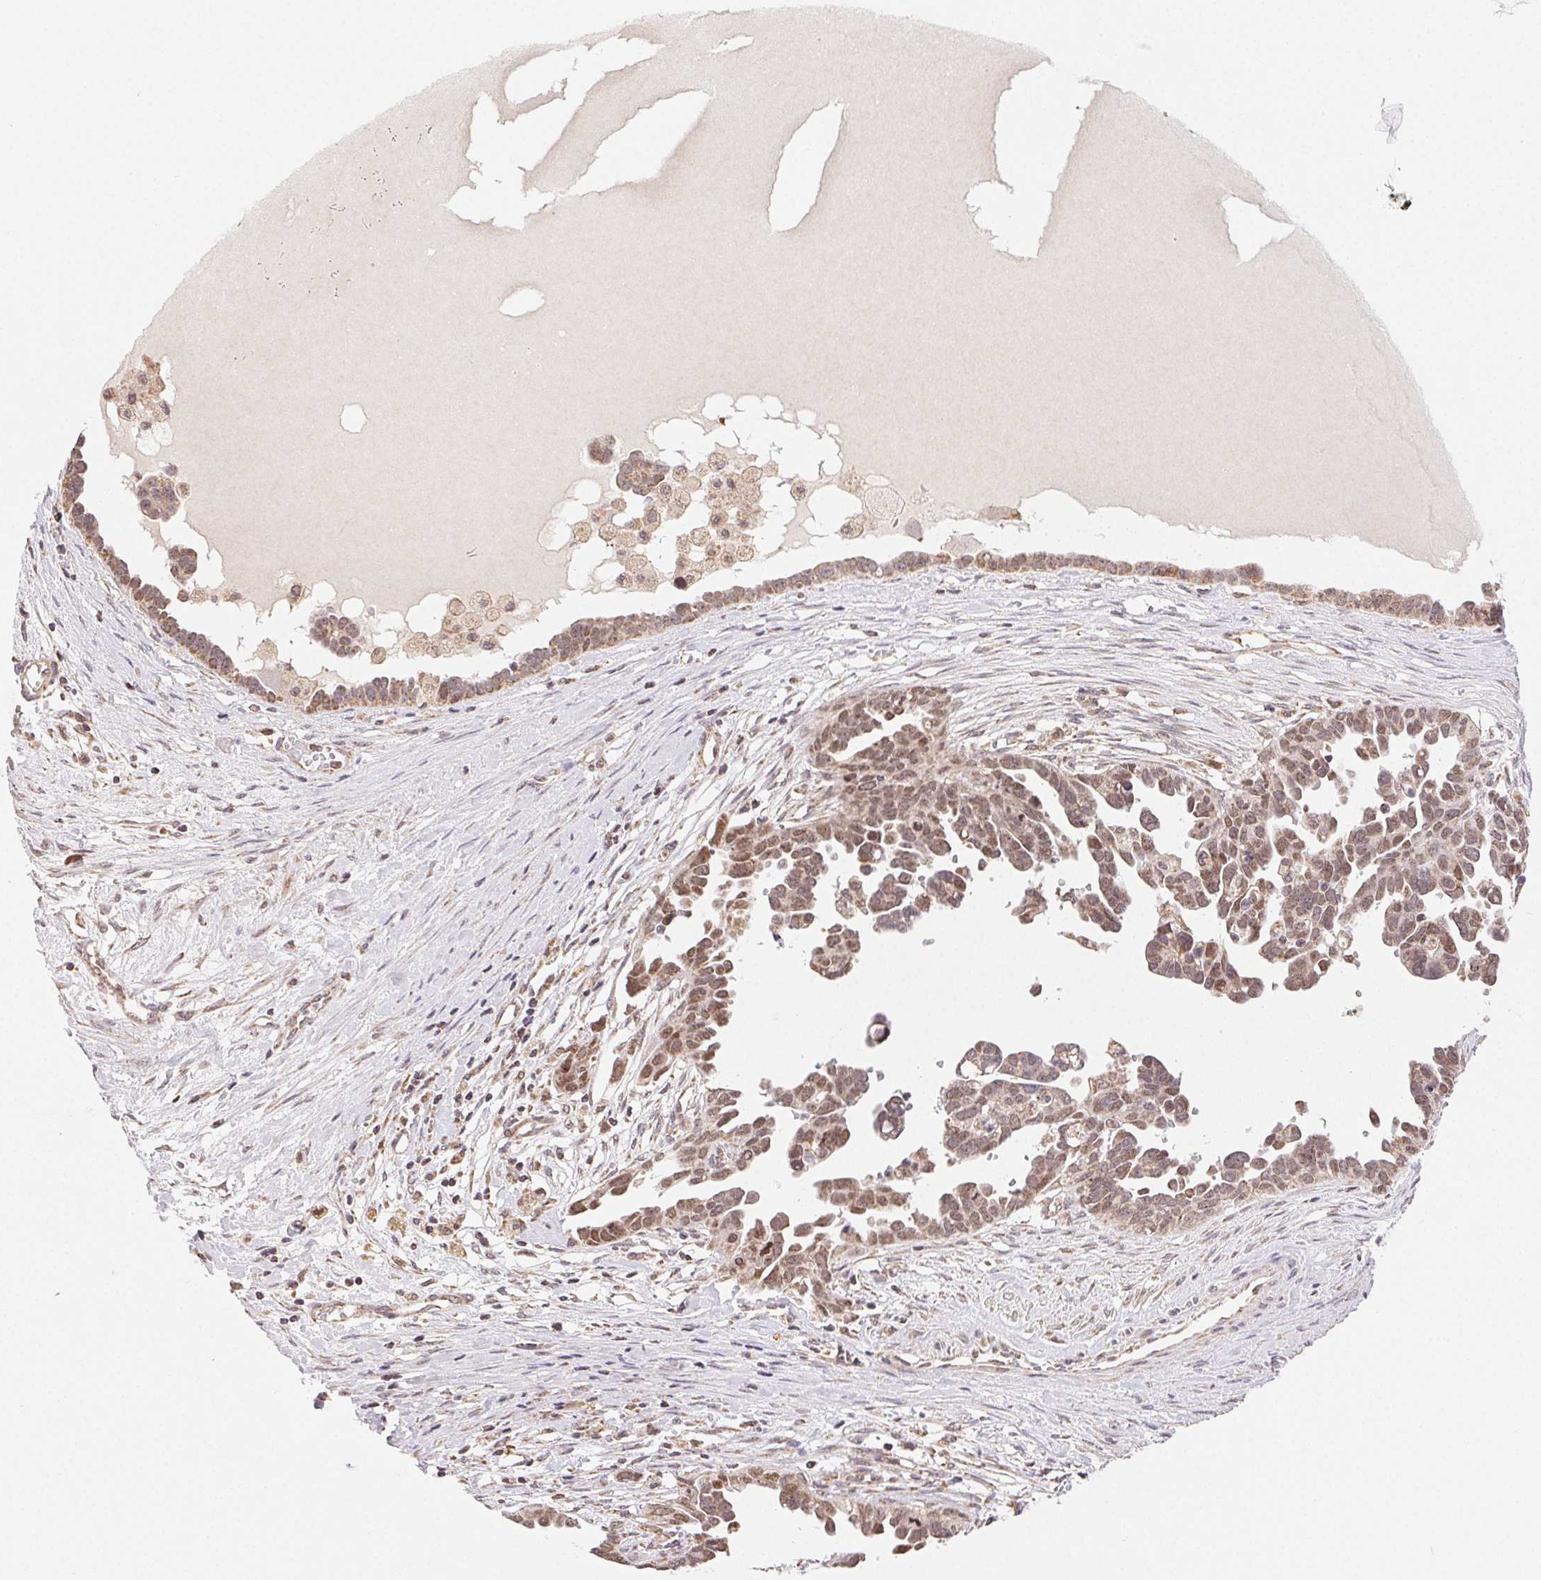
{"staining": {"intensity": "moderate", "quantity": ">75%", "location": "cytoplasmic/membranous,nuclear"}, "tissue": "ovarian cancer", "cell_type": "Tumor cells", "image_type": "cancer", "snomed": [{"axis": "morphology", "description": "Cystadenocarcinoma, serous, NOS"}, {"axis": "topography", "description": "Ovary"}], "caption": "High-power microscopy captured an immunohistochemistry (IHC) image of ovarian serous cystadenocarcinoma, revealing moderate cytoplasmic/membranous and nuclear expression in about >75% of tumor cells.", "gene": "PIWIL4", "patient": {"sex": "female", "age": 54}}